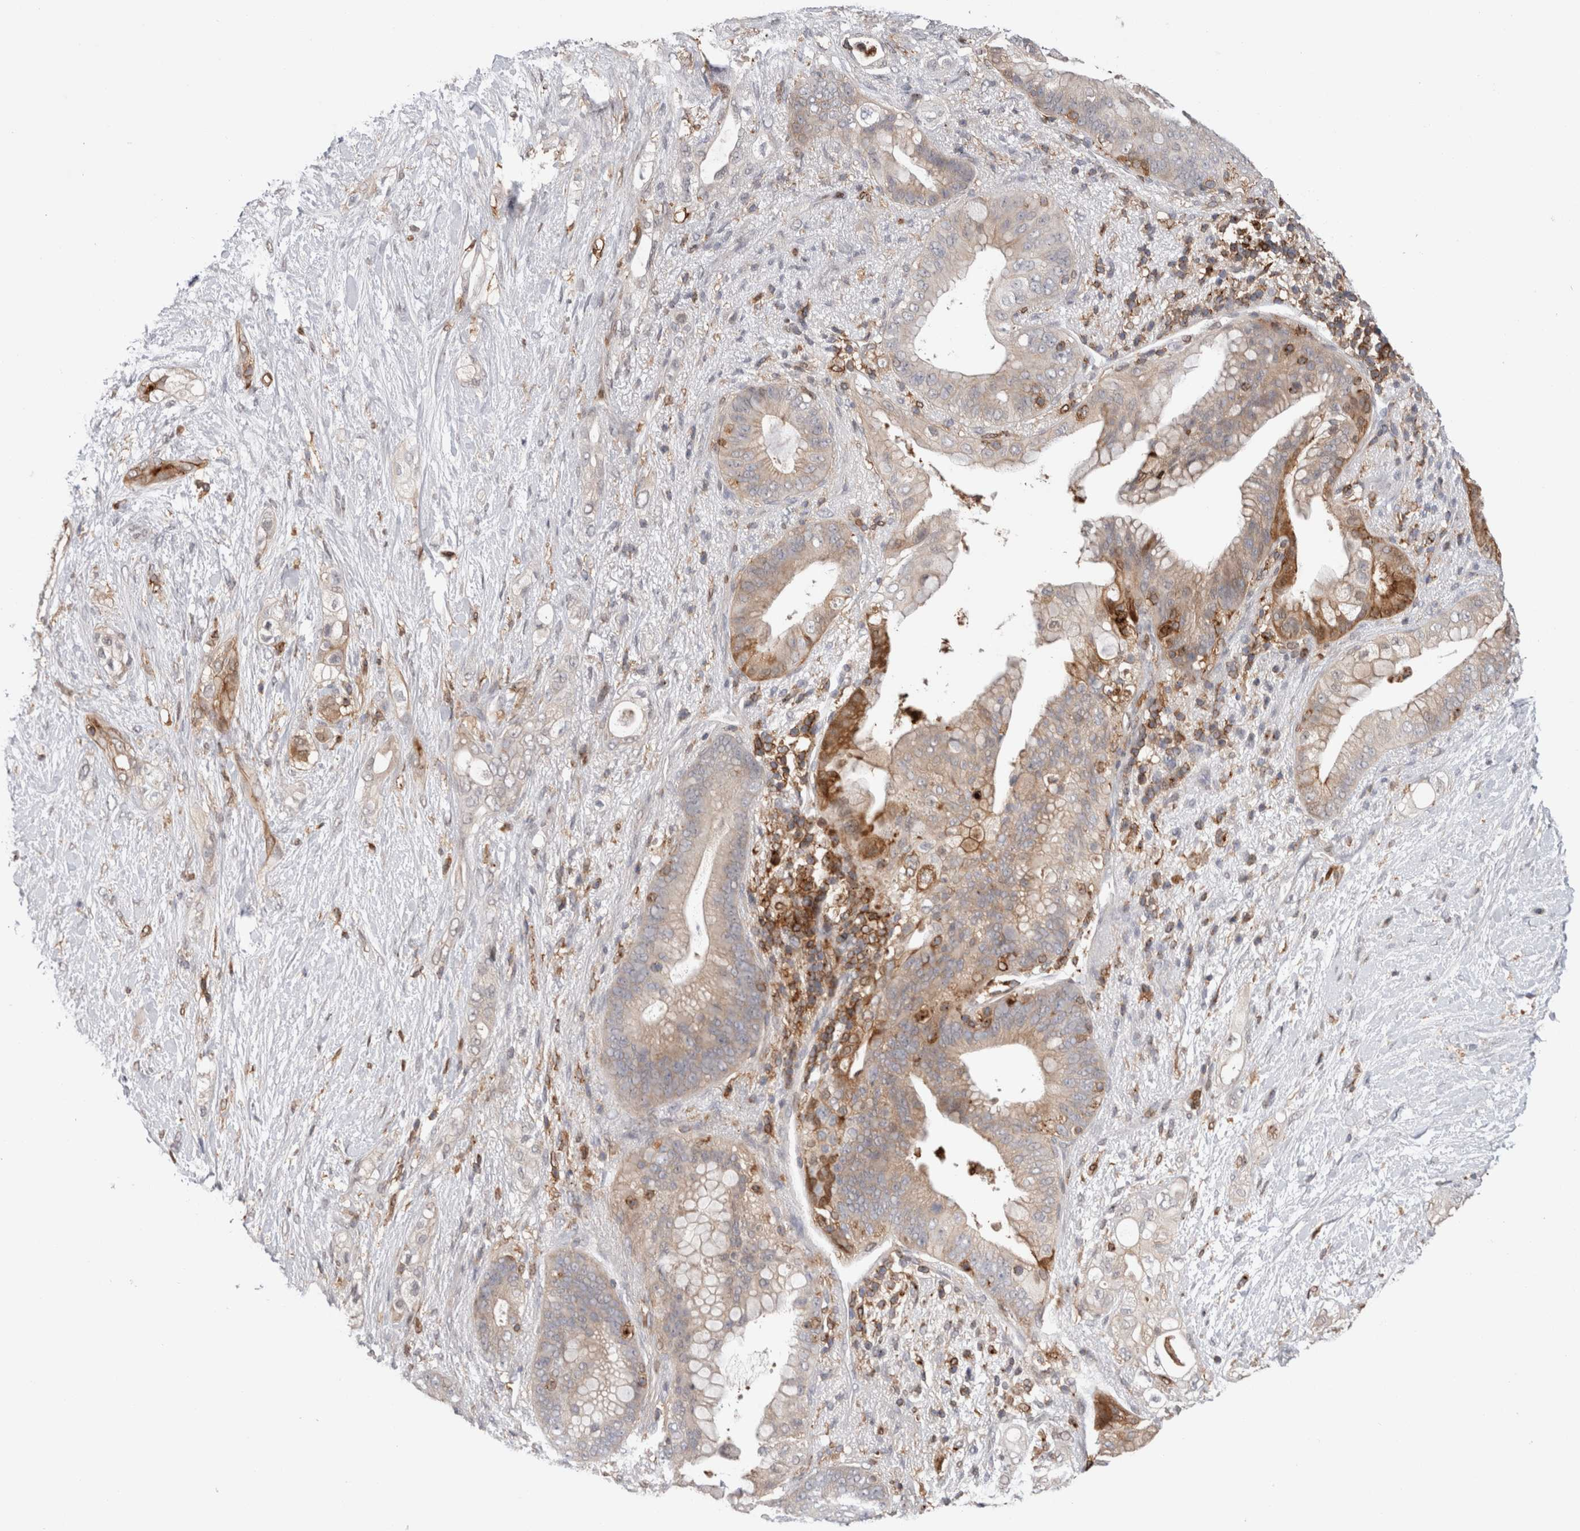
{"staining": {"intensity": "moderate", "quantity": "25%-75%", "location": "cytoplasmic/membranous"}, "tissue": "pancreatic cancer", "cell_type": "Tumor cells", "image_type": "cancer", "snomed": [{"axis": "morphology", "description": "Adenocarcinoma, NOS"}, {"axis": "topography", "description": "Pancreas"}], "caption": "Immunohistochemistry (DAB (3,3'-diaminobenzidine)) staining of pancreatic cancer displays moderate cytoplasmic/membranous protein positivity in about 25%-75% of tumor cells.", "gene": "CCDC88B", "patient": {"sex": "male", "age": 53}}